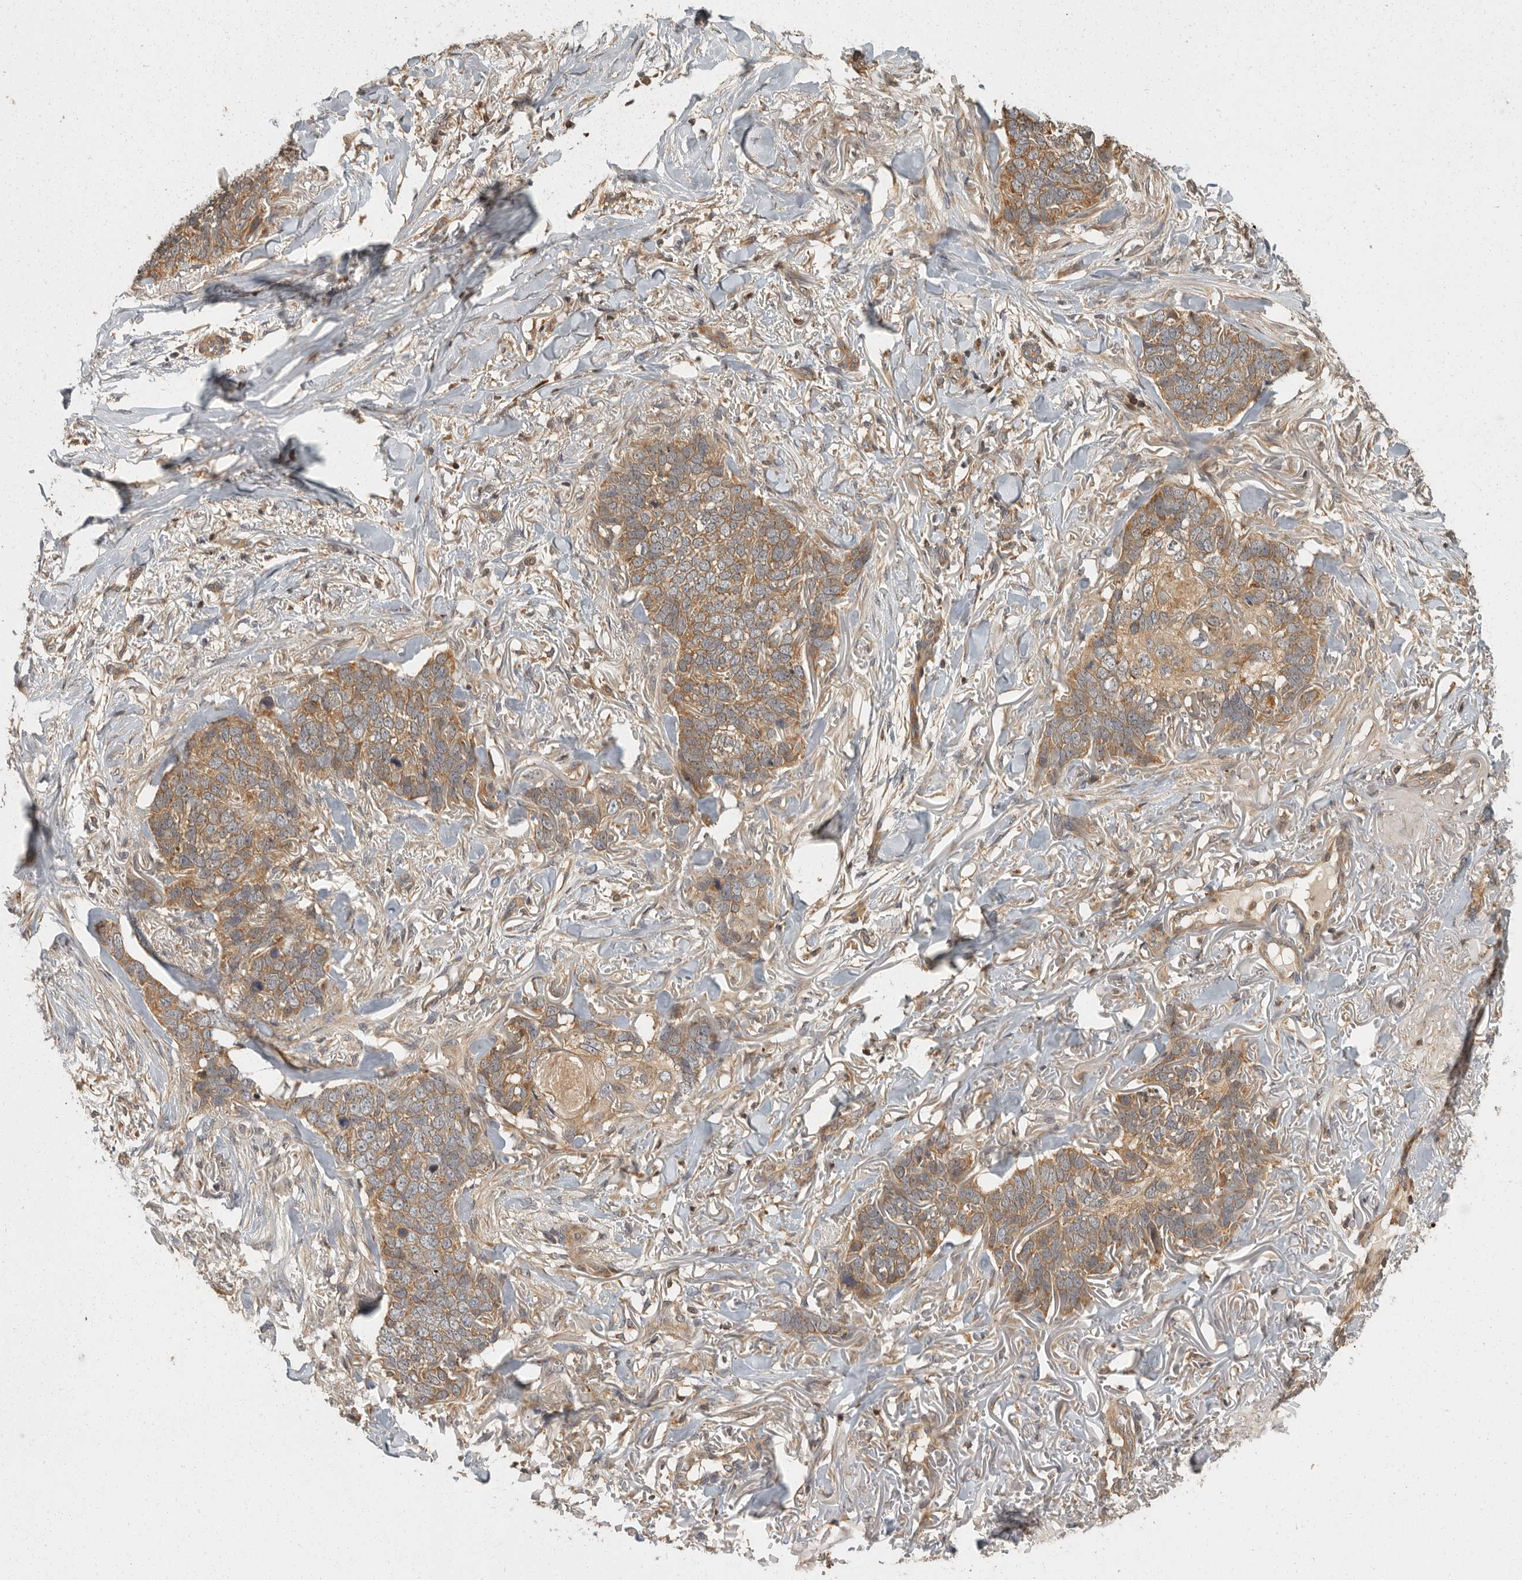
{"staining": {"intensity": "moderate", "quantity": ">75%", "location": "cytoplasmic/membranous"}, "tissue": "skin cancer", "cell_type": "Tumor cells", "image_type": "cancer", "snomed": [{"axis": "morphology", "description": "Normal tissue, NOS"}, {"axis": "morphology", "description": "Basal cell carcinoma"}, {"axis": "topography", "description": "Skin"}], "caption": "Immunohistochemistry photomicrograph of human skin basal cell carcinoma stained for a protein (brown), which displays medium levels of moderate cytoplasmic/membranous staining in approximately >75% of tumor cells.", "gene": "SWT1", "patient": {"sex": "male", "age": 77}}